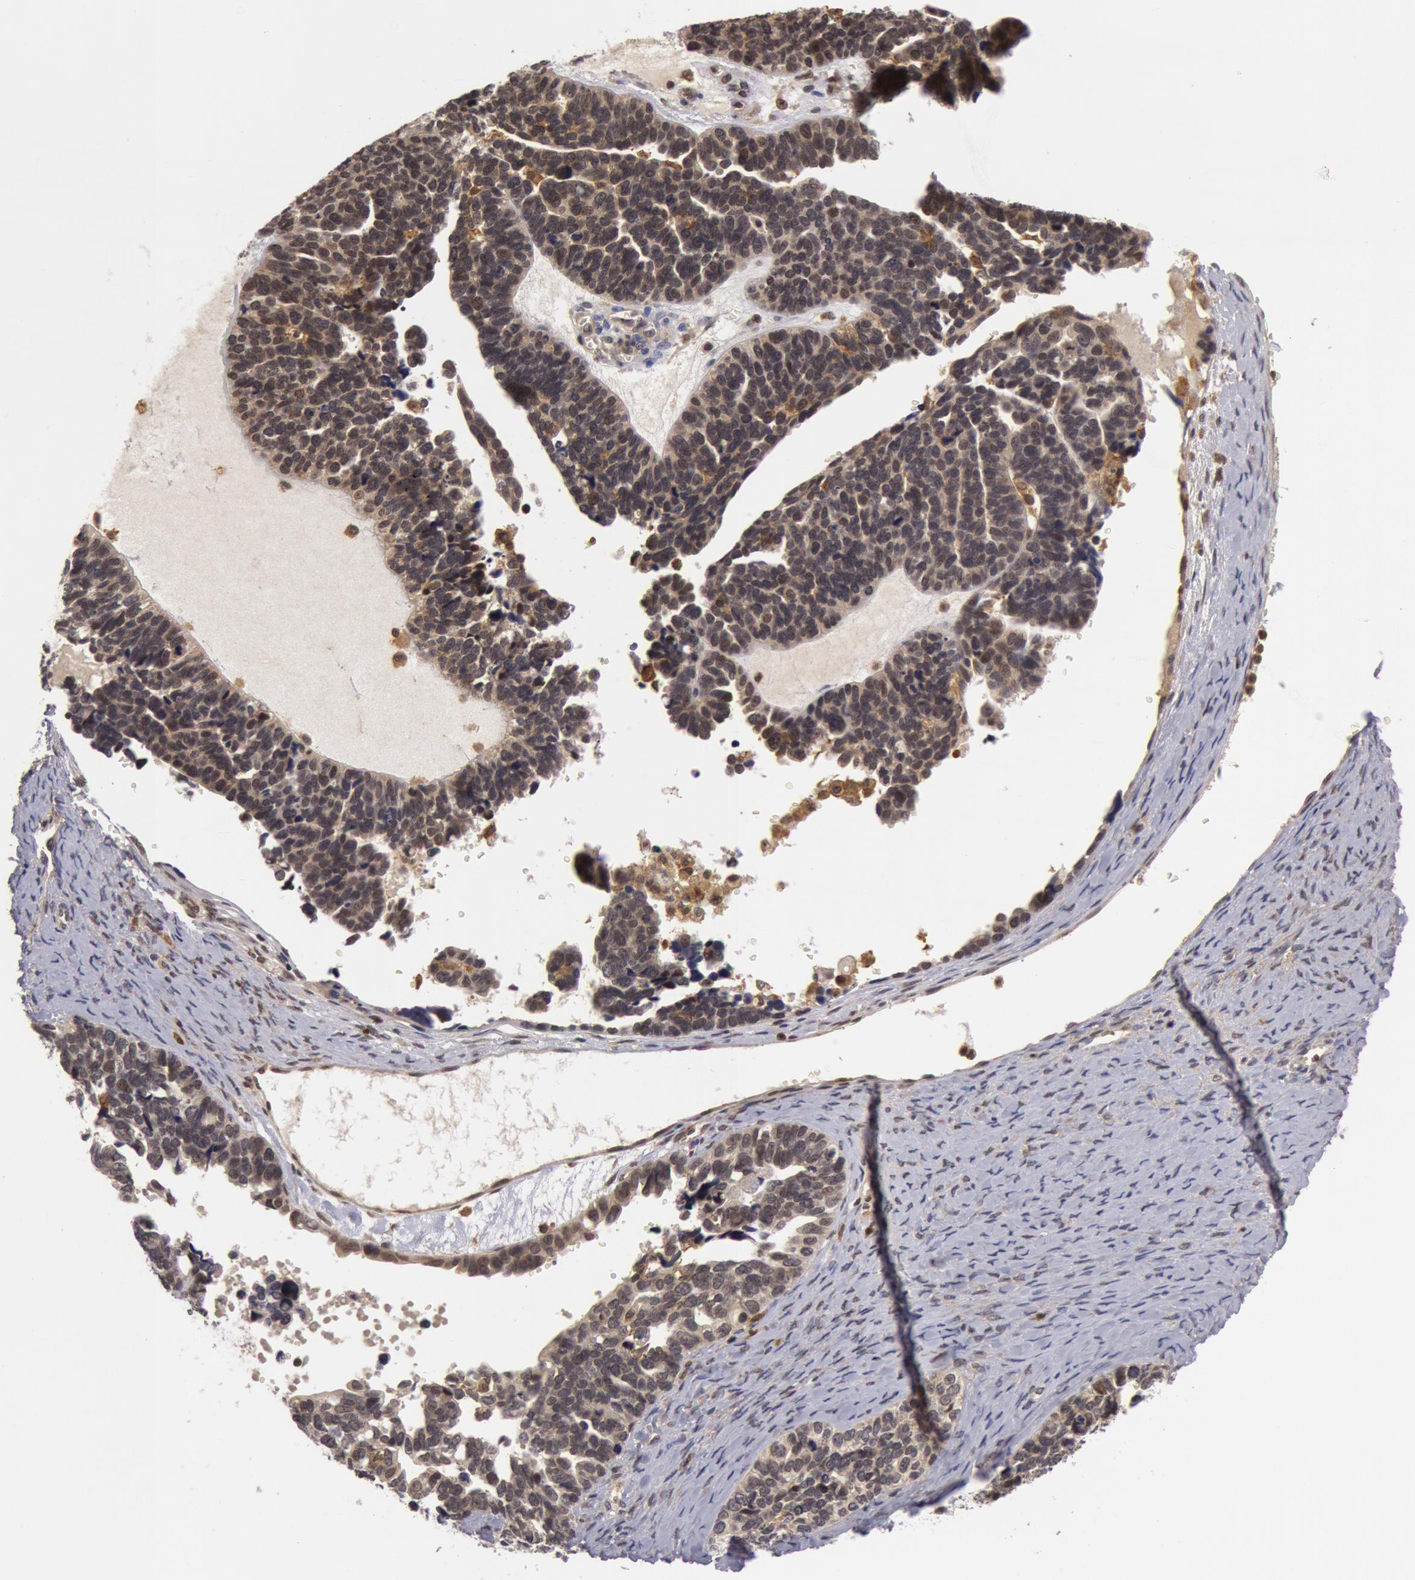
{"staining": {"intensity": "weak", "quantity": "<25%", "location": "nuclear"}, "tissue": "ovarian cancer", "cell_type": "Tumor cells", "image_type": "cancer", "snomed": [{"axis": "morphology", "description": "Cystadenocarcinoma, serous, NOS"}, {"axis": "topography", "description": "Ovary"}], "caption": "A photomicrograph of serous cystadenocarcinoma (ovarian) stained for a protein displays no brown staining in tumor cells.", "gene": "ZNF350", "patient": {"sex": "female", "age": 77}}